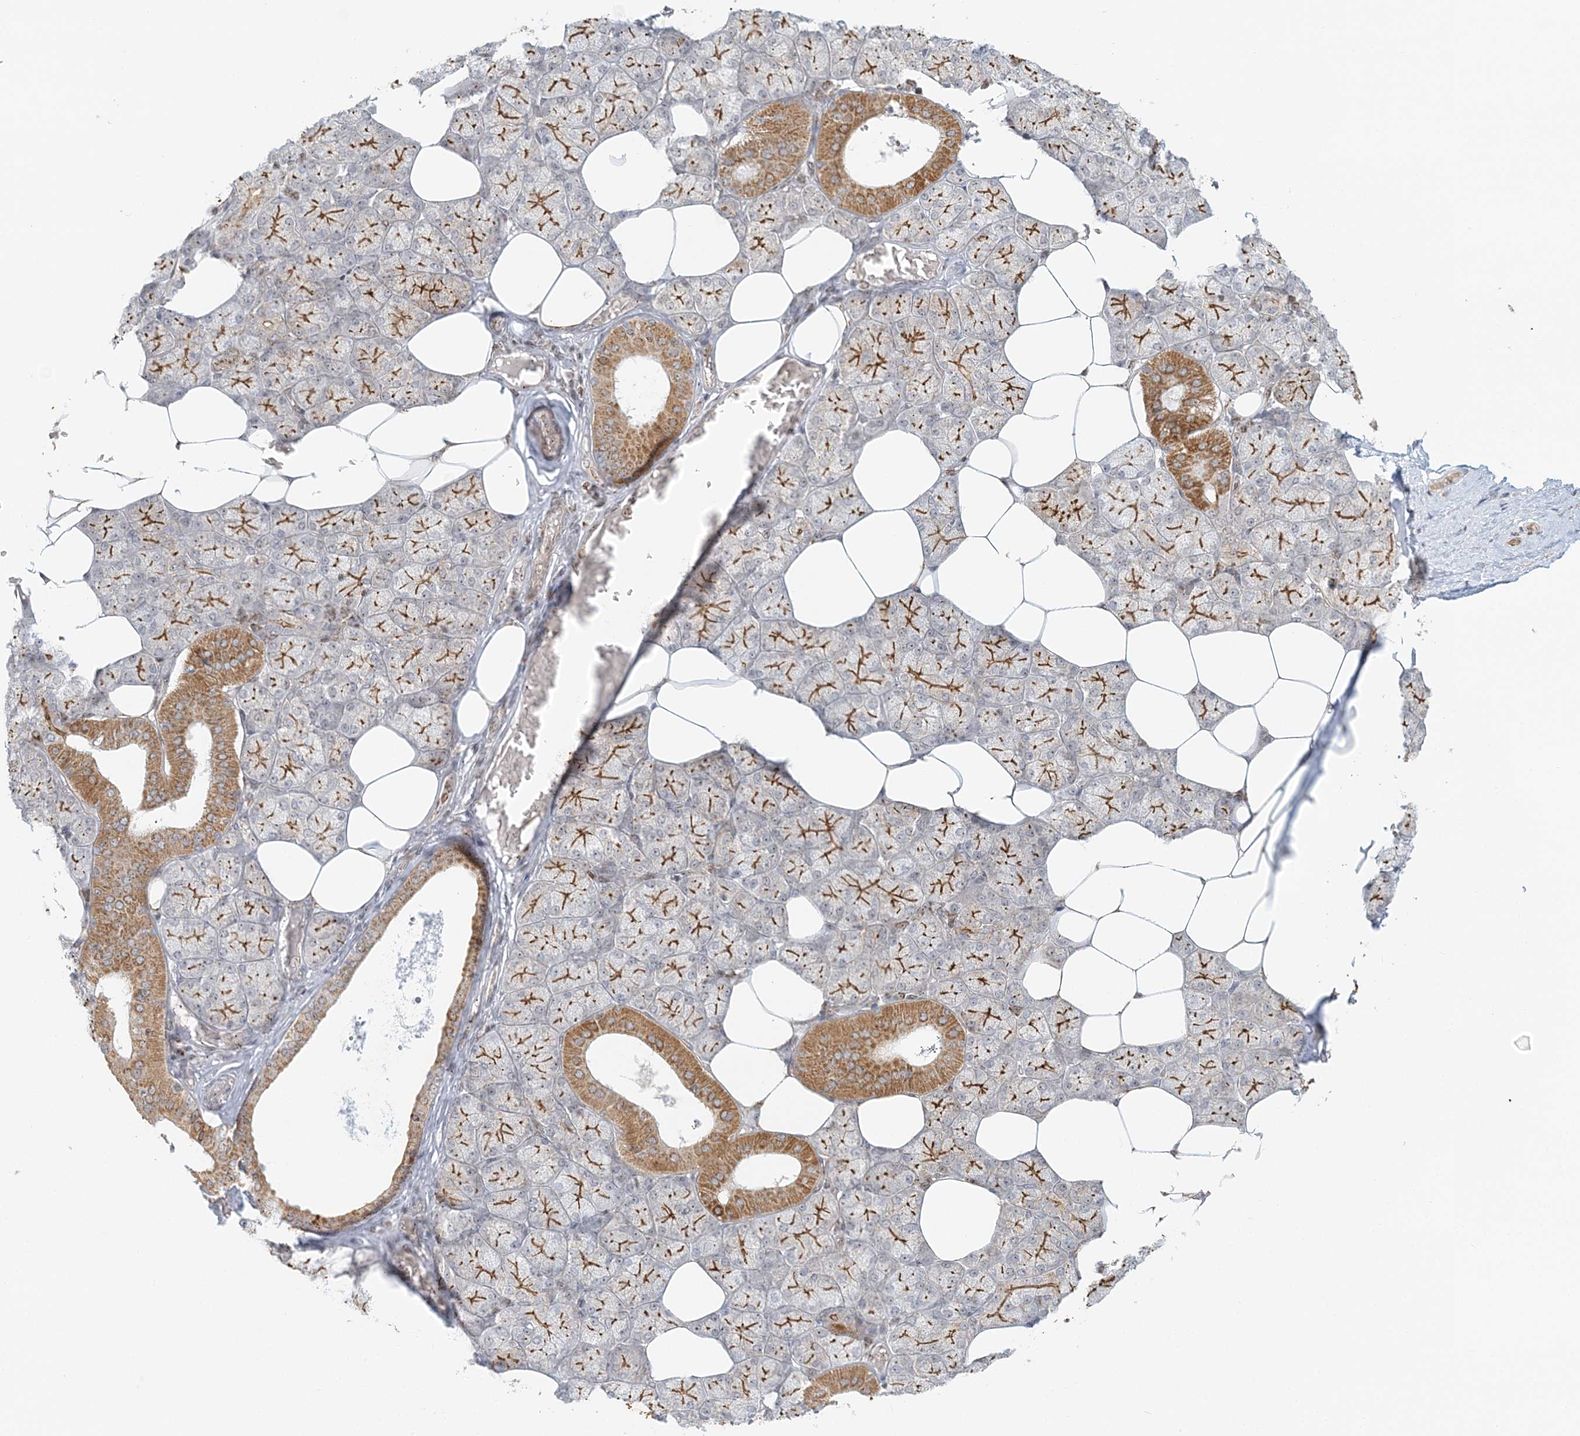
{"staining": {"intensity": "moderate", "quantity": "25%-75%", "location": "cytoplasmic/membranous,nuclear"}, "tissue": "salivary gland", "cell_type": "Glandular cells", "image_type": "normal", "snomed": [{"axis": "morphology", "description": "Normal tissue, NOS"}, {"axis": "topography", "description": "Salivary gland"}], "caption": "Salivary gland stained for a protein (brown) exhibits moderate cytoplasmic/membranous,nuclear positive staining in about 25%-75% of glandular cells.", "gene": "UBE2F", "patient": {"sex": "male", "age": 62}}